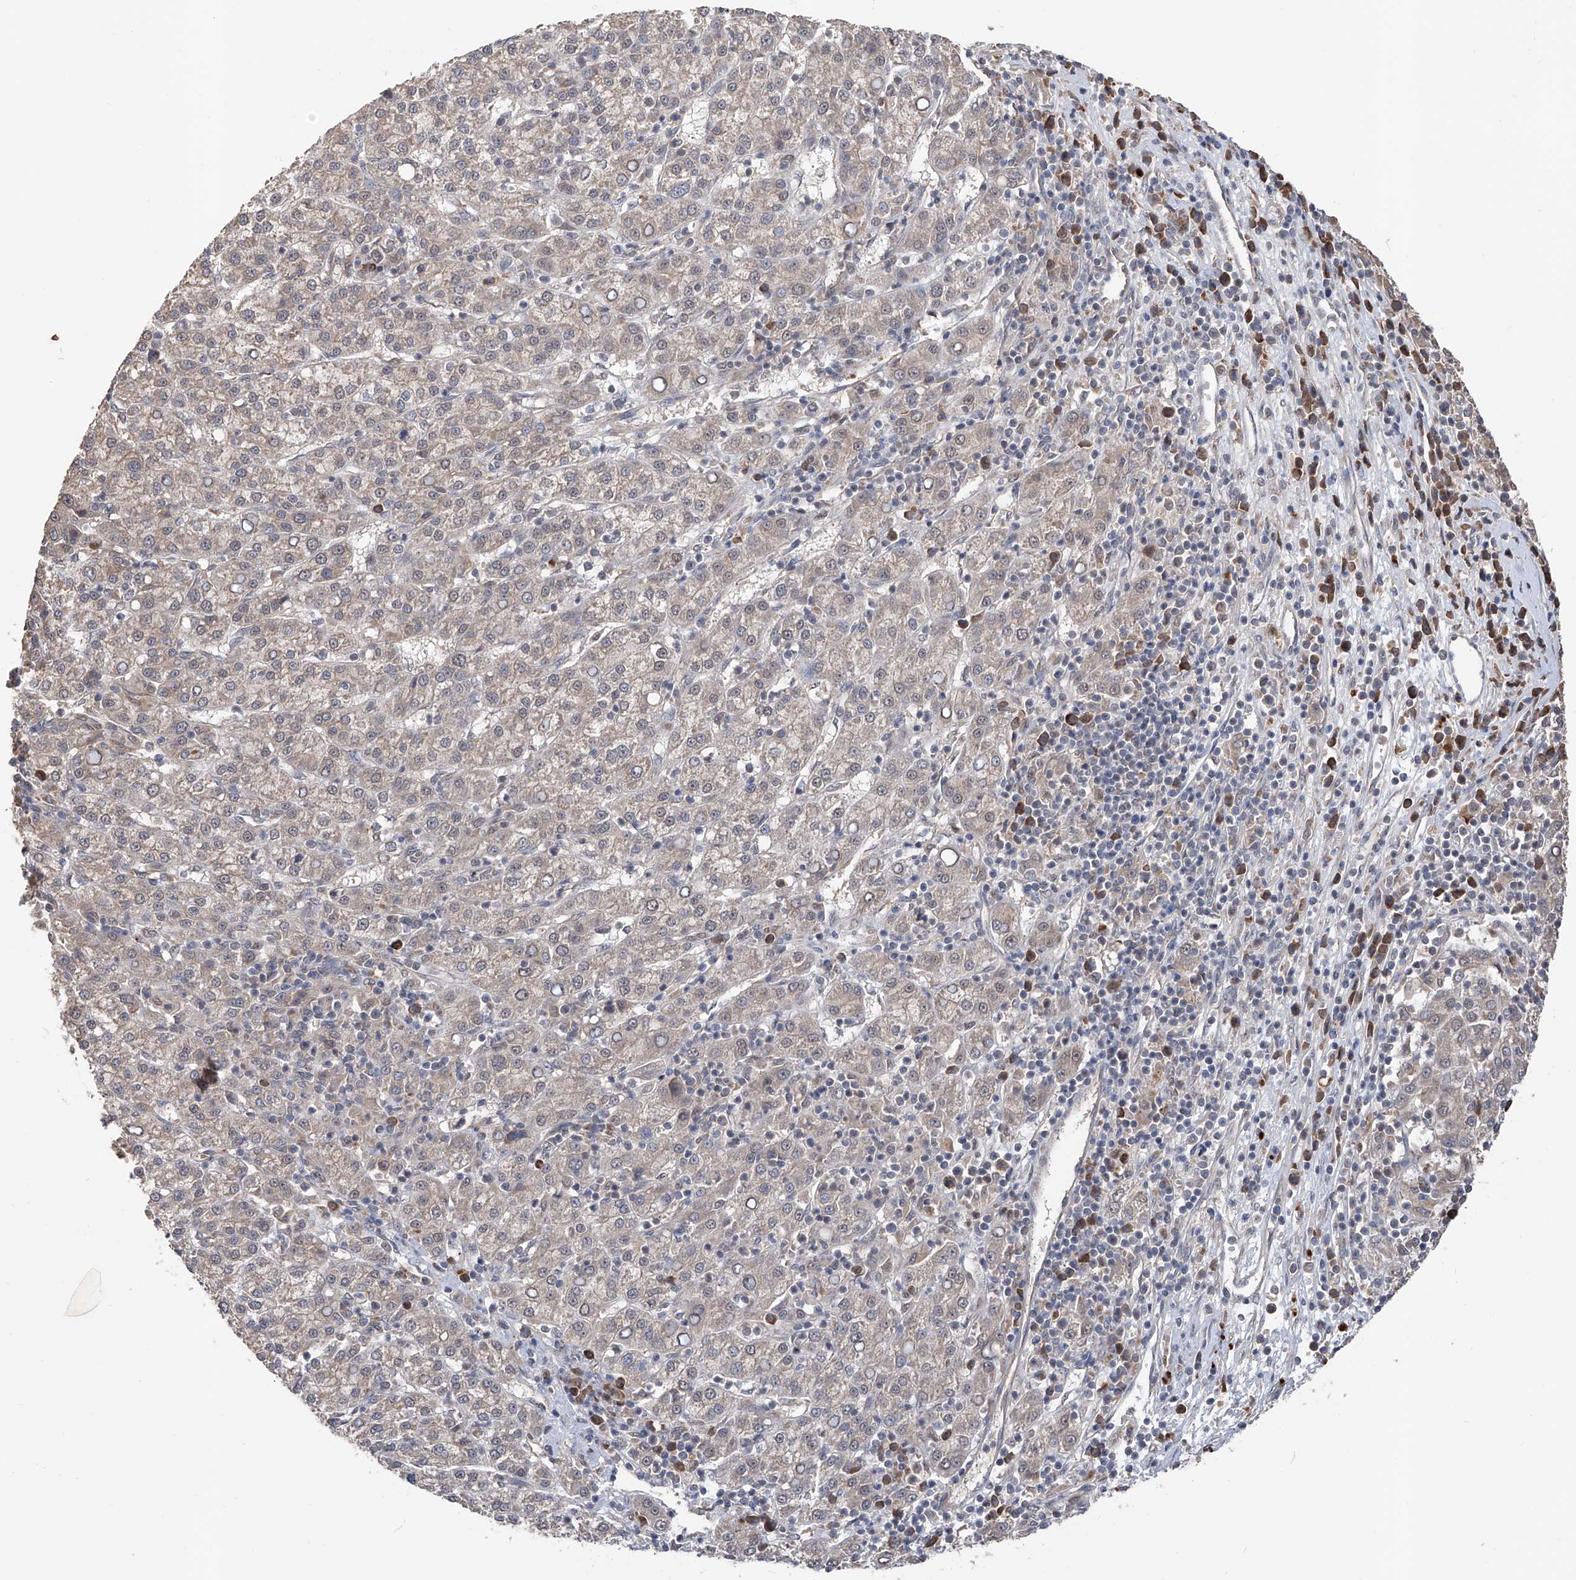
{"staining": {"intensity": "weak", "quantity": "<25%", "location": "cytoplasmic/membranous"}, "tissue": "liver cancer", "cell_type": "Tumor cells", "image_type": "cancer", "snomed": [{"axis": "morphology", "description": "Carcinoma, Hepatocellular, NOS"}, {"axis": "topography", "description": "Liver"}], "caption": "Tumor cells show no significant expression in hepatocellular carcinoma (liver).", "gene": "FAM135A", "patient": {"sex": "female", "age": 58}}